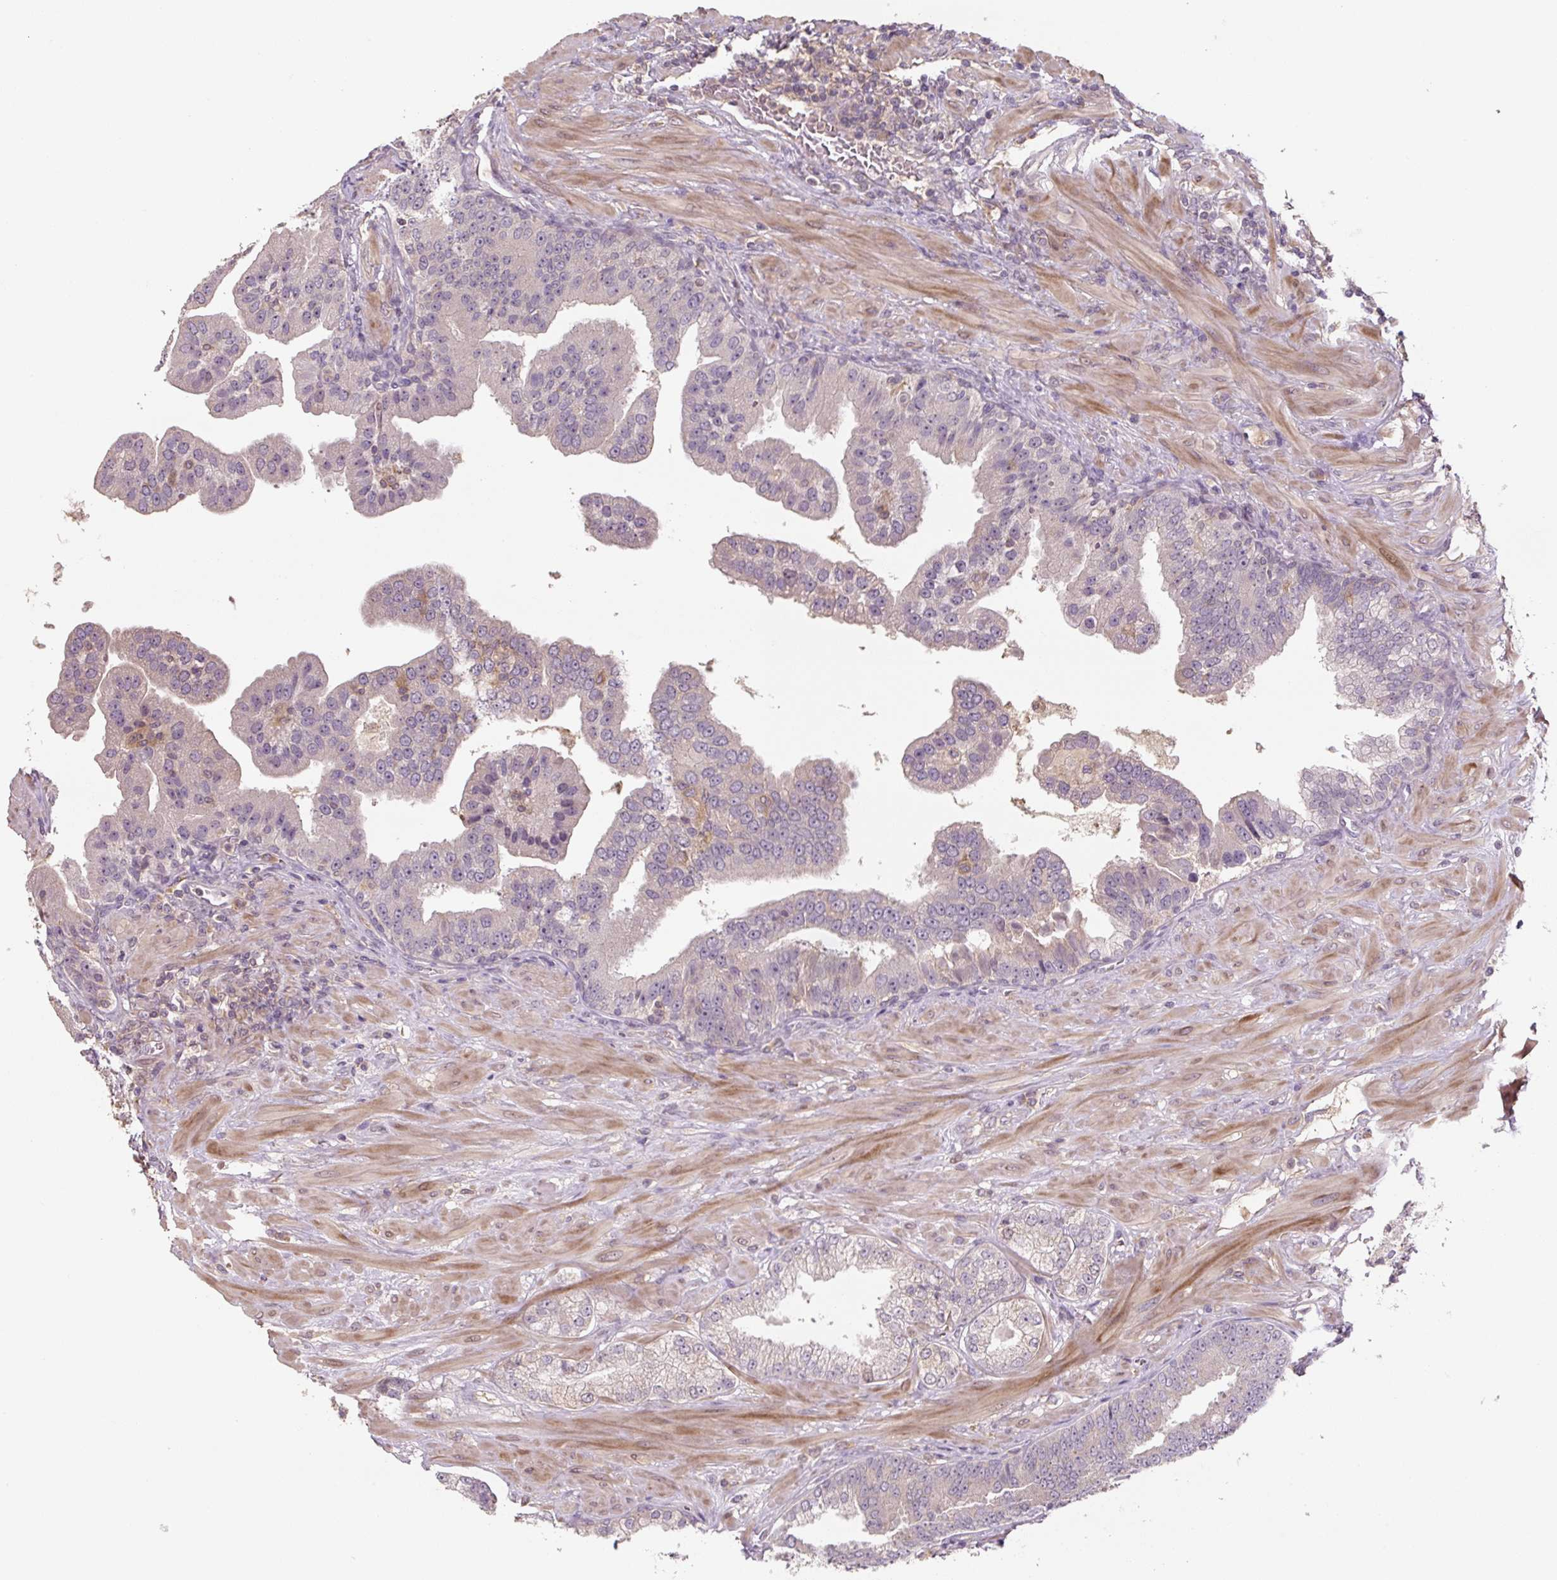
{"staining": {"intensity": "negative", "quantity": "none", "location": "none"}, "tissue": "prostate cancer", "cell_type": "Tumor cells", "image_type": "cancer", "snomed": [{"axis": "morphology", "description": "Adenocarcinoma, High grade"}, {"axis": "topography", "description": "Prostate"}], "caption": "Human prostate high-grade adenocarcinoma stained for a protein using immunohistochemistry (IHC) demonstrates no expression in tumor cells.", "gene": "C2orf73", "patient": {"sex": "male", "age": 55}}